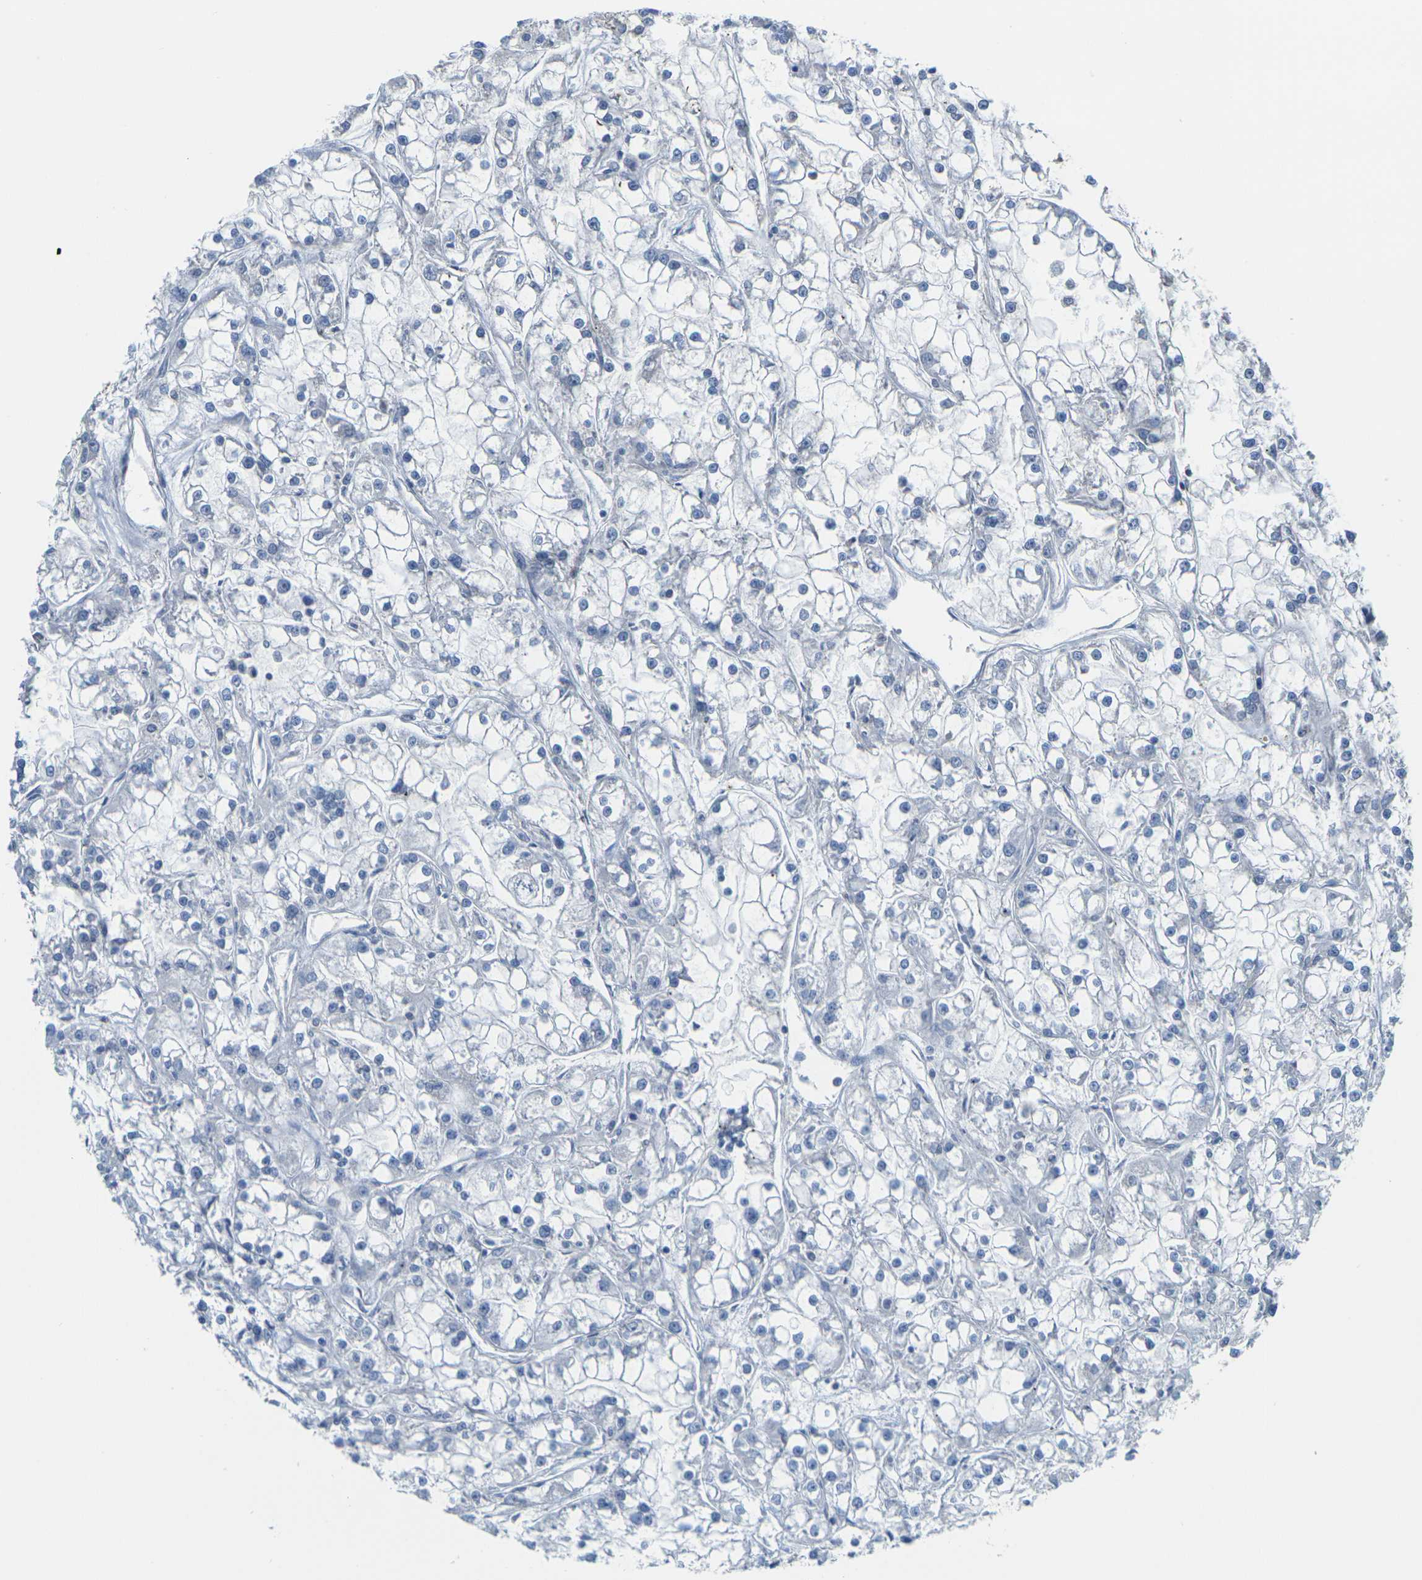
{"staining": {"intensity": "negative", "quantity": "none", "location": "none"}, "tissue": "renal cancer", "cell_type": "Tumor cells", "image_type": "cancer", "snomed": [{"axis": "morphology", "description": "Adenocarcinoma, NOS"}, {"axis": "topography", "description": "Kidney"}], "caption": "Immunohistochemistry histopathology image of neoplastic tissue: adenocarcinoma (renal) stained with DAB displays no significant protein positivity in tumor cells.", "gene": "OTOF", "patient": {"sex": "female", "age": 52}}